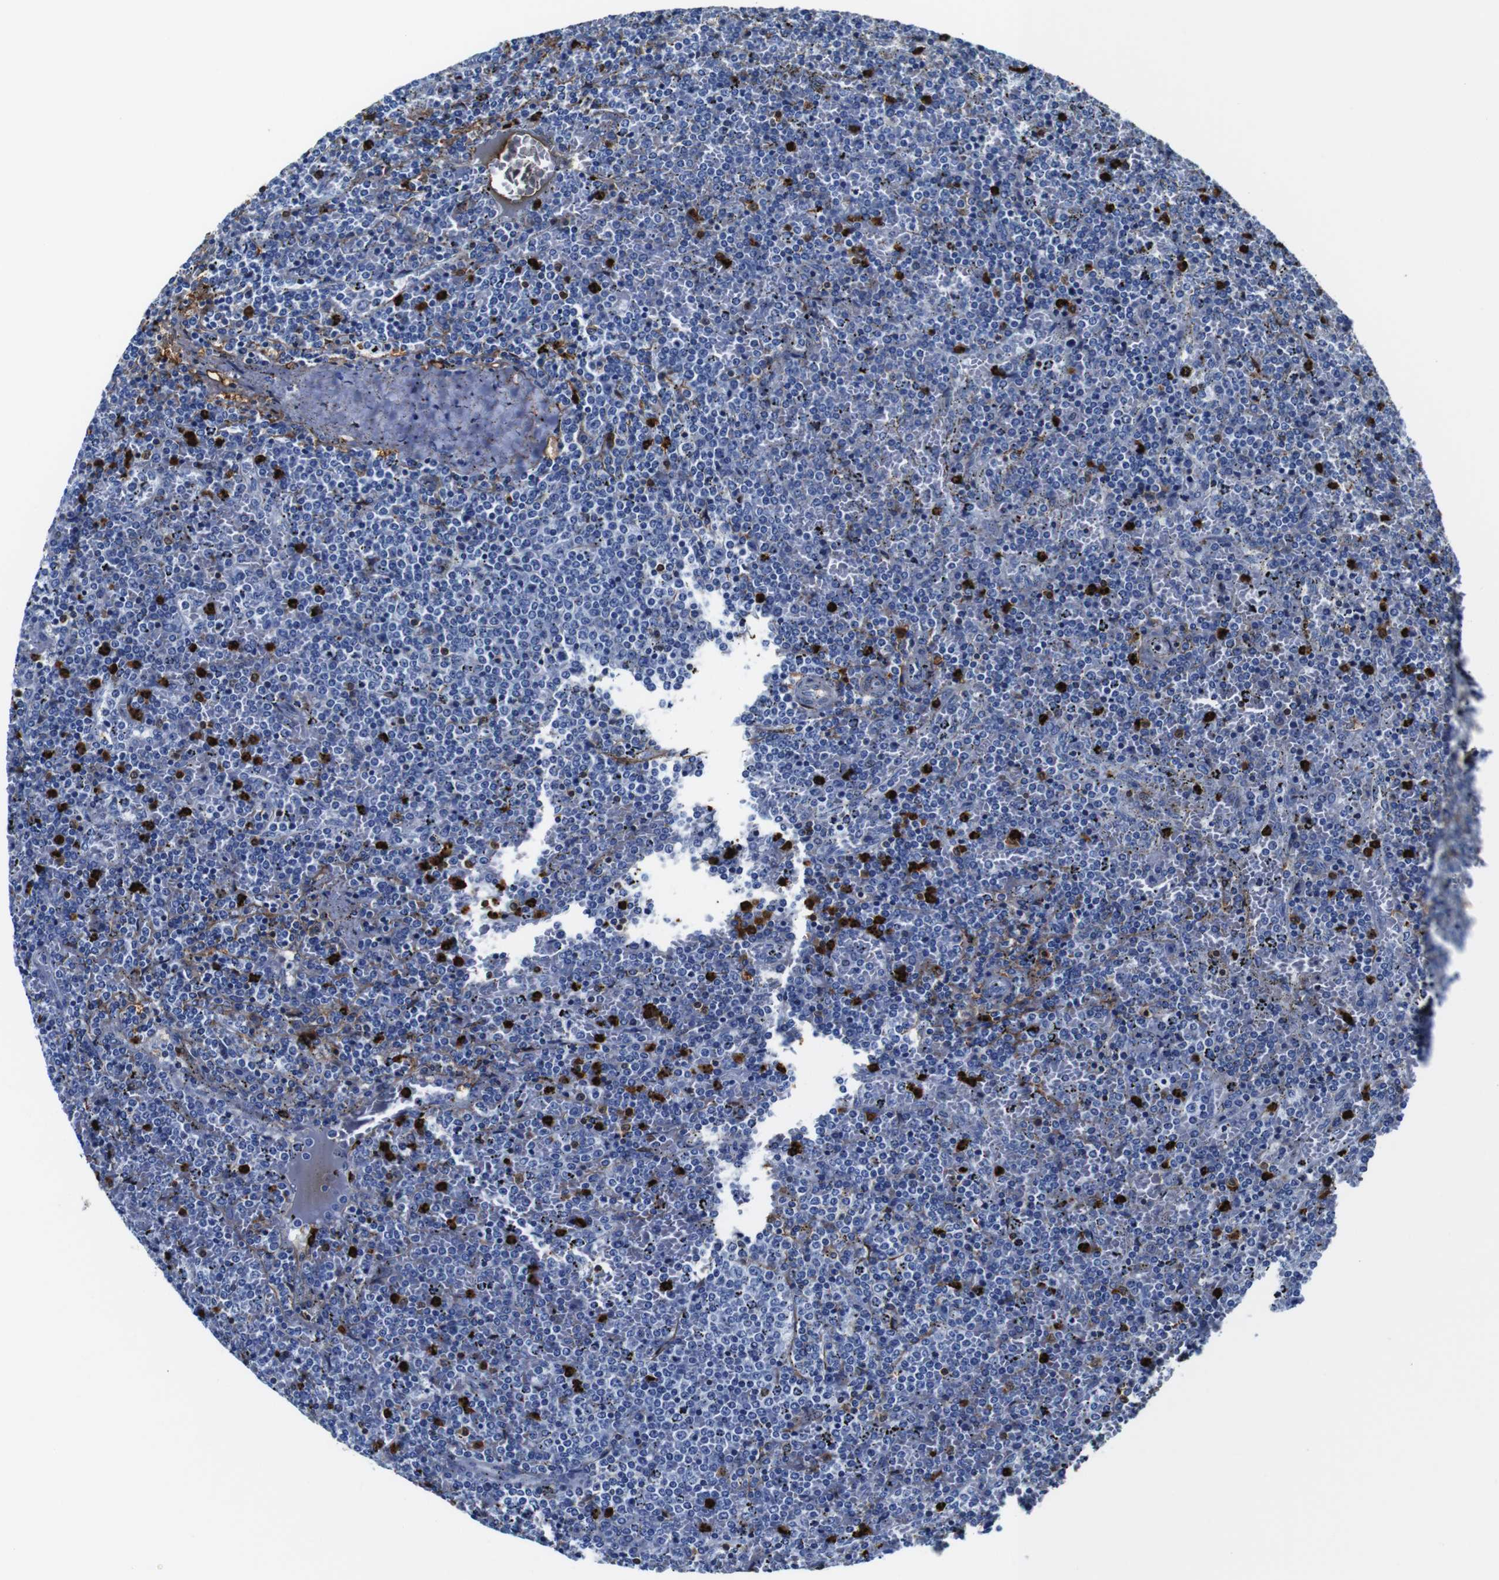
{"staining": {"intensity": "negative", "quantity": "none", "location": "none"}, "tissue": "lymphoma", "cell_type": "Tumor cells", "image_type": "cancer", "snomed": [{"axis": "morphology", "description": "Malignant lymphoma, non-Hodgkin's type, Low grade"}, {"axis": "topography", "description": "Spleen"}], "caption": "Human malignant lymphoma, non-Hodgkin's type (low-grade) stained for a protein using immunohistochemistry displays no expression in tumor cells.", "gene": "ANXA1", "patient": {"sex": "female", "age": 77}}